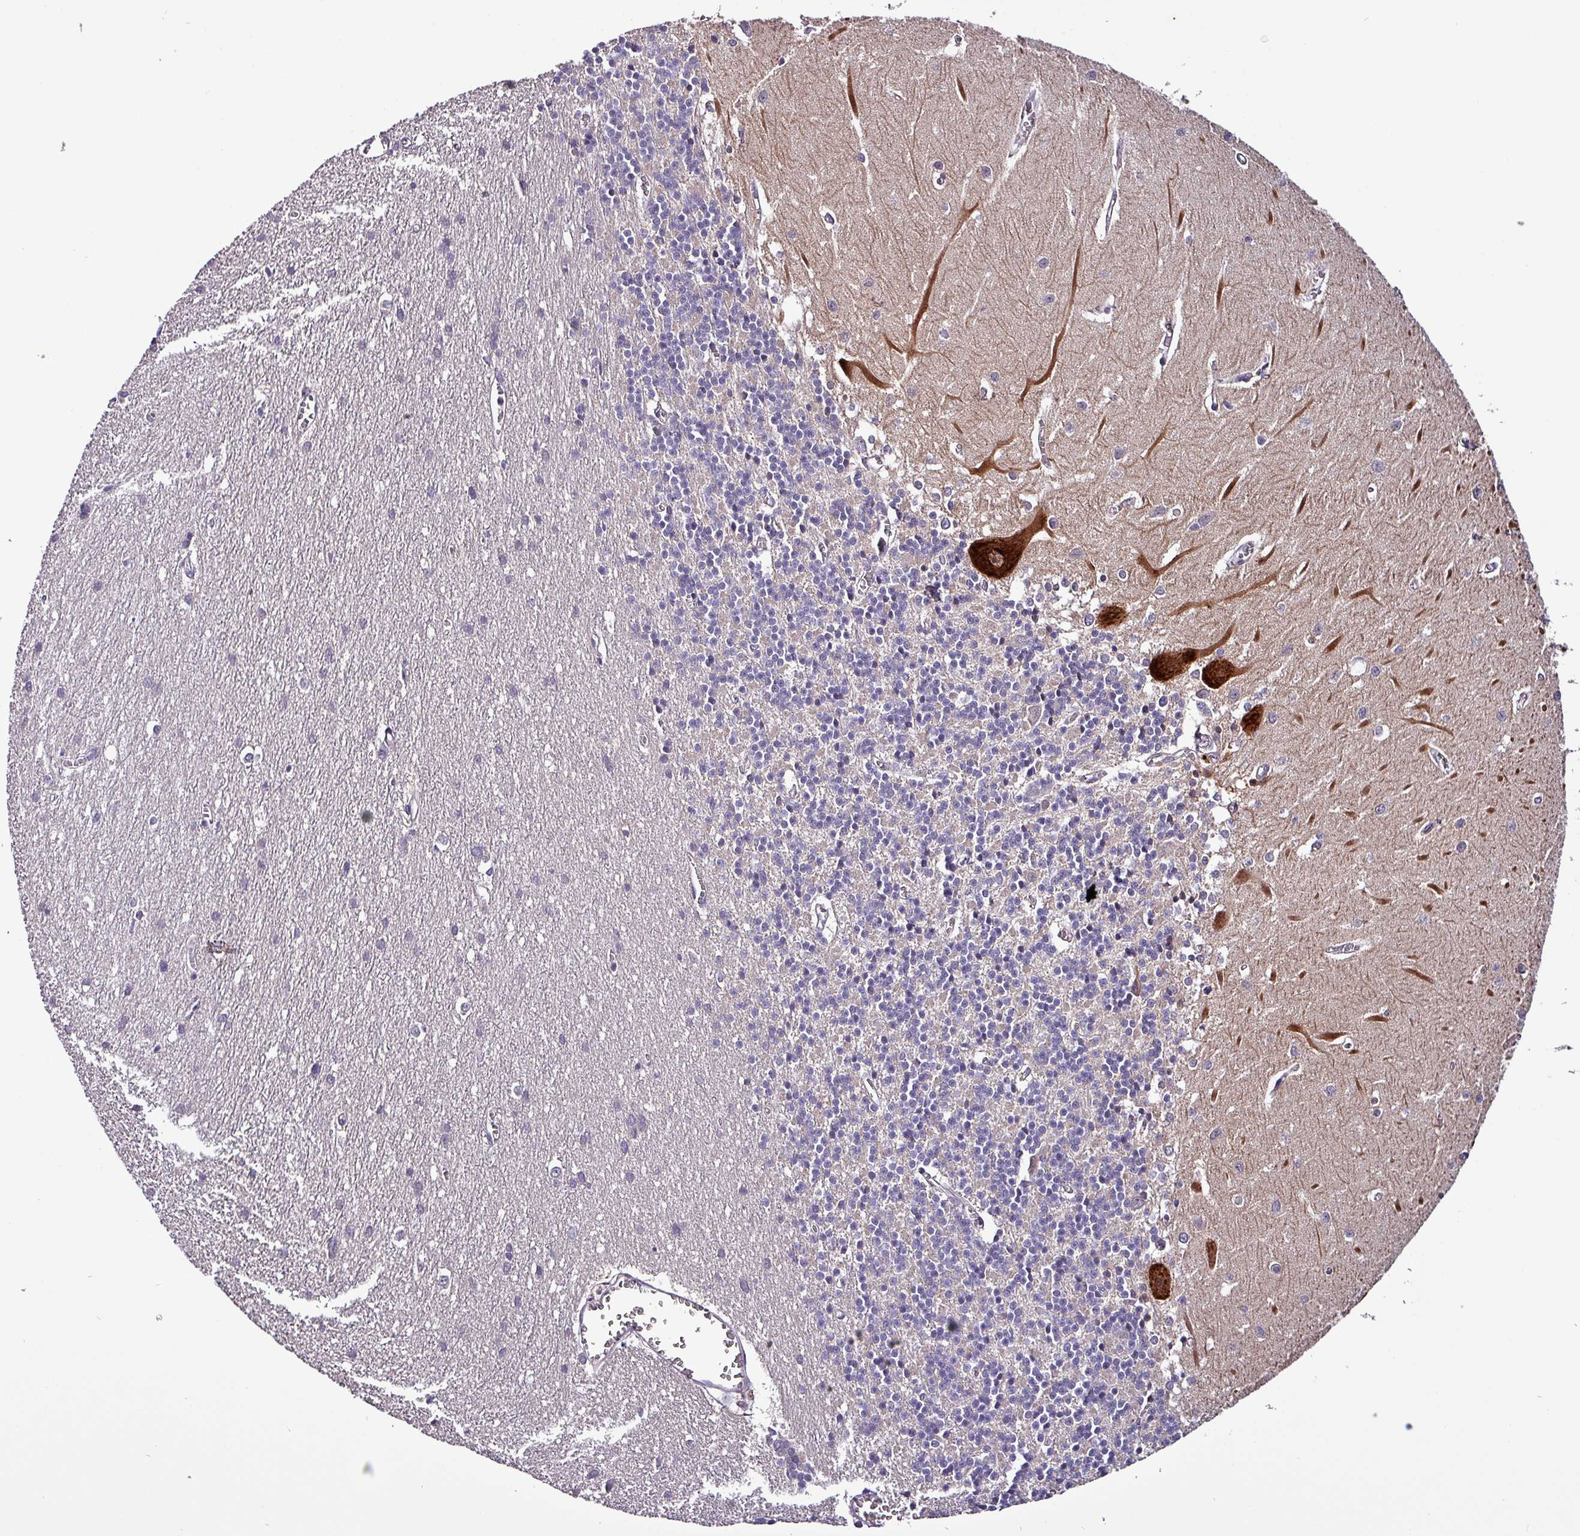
{"staining": {"intensity": "negative", "quantity": "none", "location": "none"}, "tissue": "cerebellum", "cell_type": "Cells in granular layer", "image_type": "normal", "snomed": [{"axis": "morphology", "description": "Normal tissue, NOS"}, {"axis": "topography", "description": "Cerebellum"}], "caption": "IHC of unremarkable cerebellum shows no expression in cells in granular layer.", "gene": "GRAPL", "patient": {"sex": "male", "age": 37}}